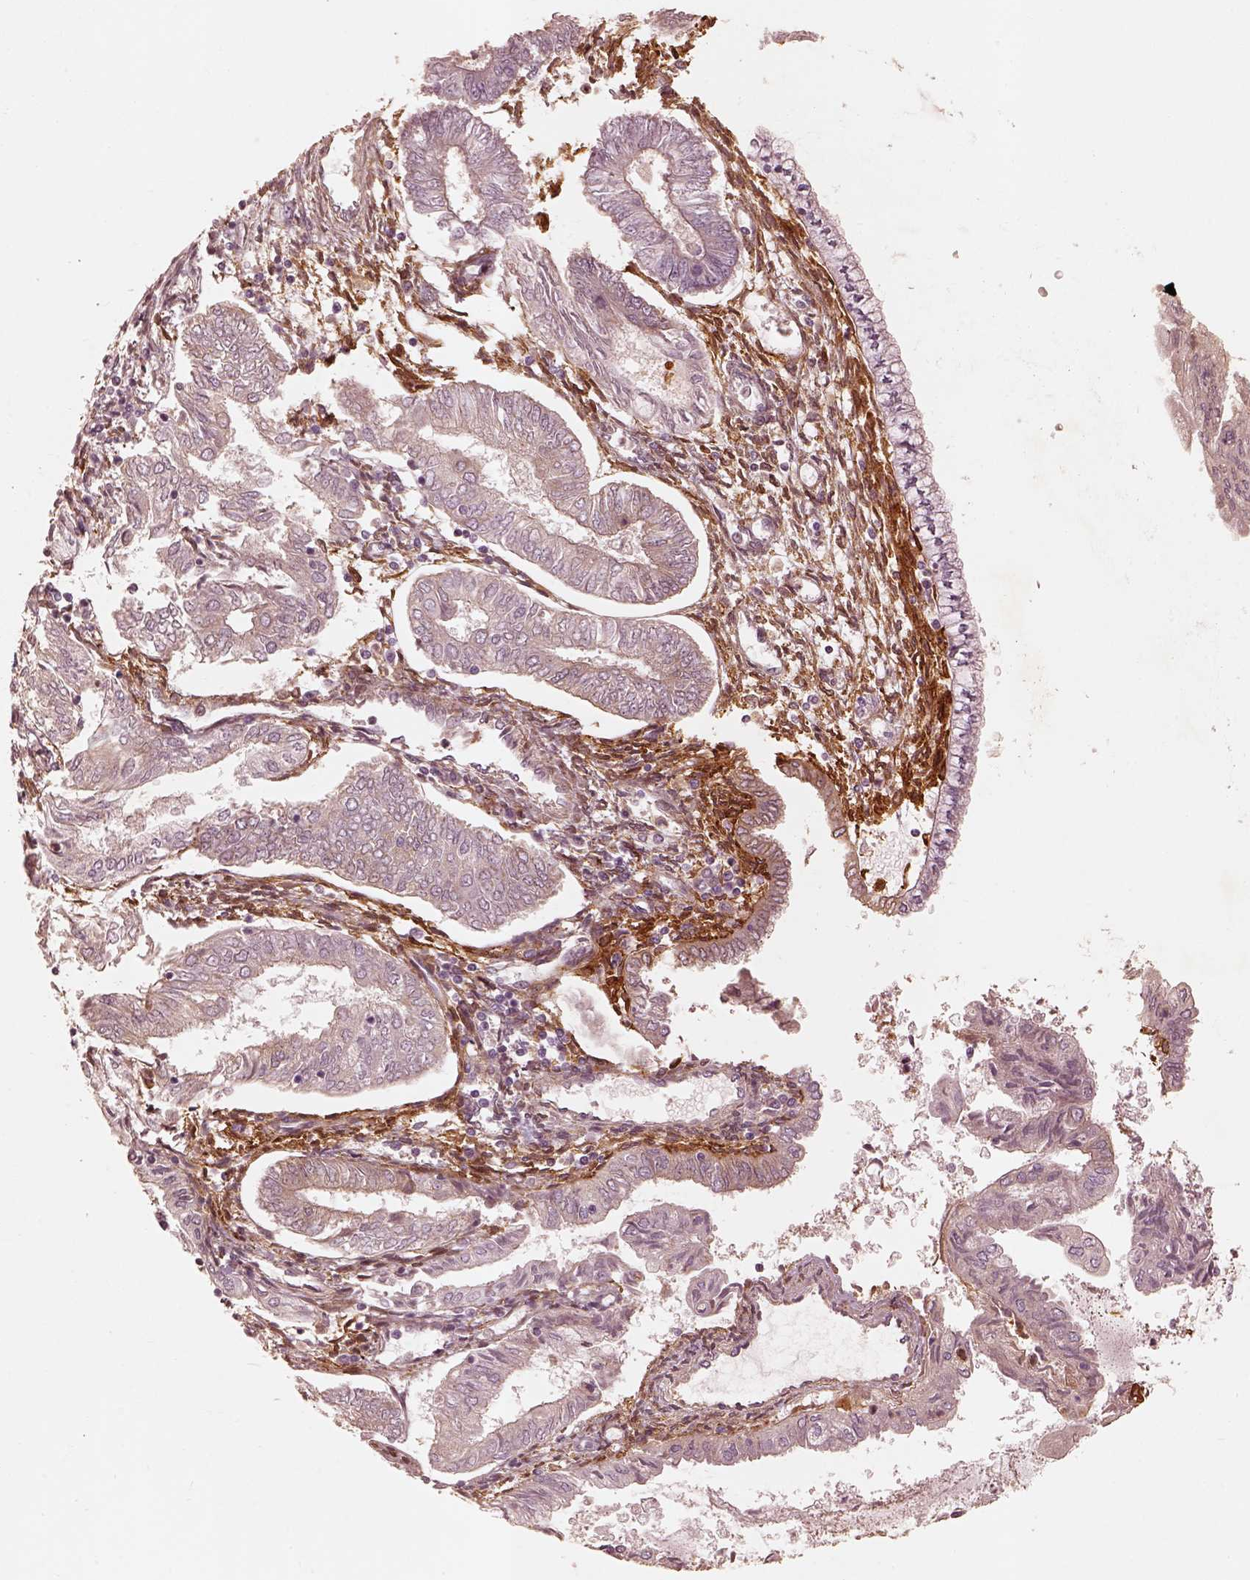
{"staining": {"intensity": "weak", "quantity": ">75%", "location": "cytoplasmic/membranous"}, "tissue": "endometrial cancer", "cell_type": "Tumor cells", "image_type": "cancer", "snomed": [{"axis": "morphology", "description": "Adenocarcinoma, NOS"}, {"axis": "topography", "description": "Endometrium"}], "caption": "Endometrial adenocarcinoma tissue reveals weak cytoplasmic/membranous staining in about >75% of tumor cells", "gene": "WLS", "patient": {"sex": "female", "age": 68}}